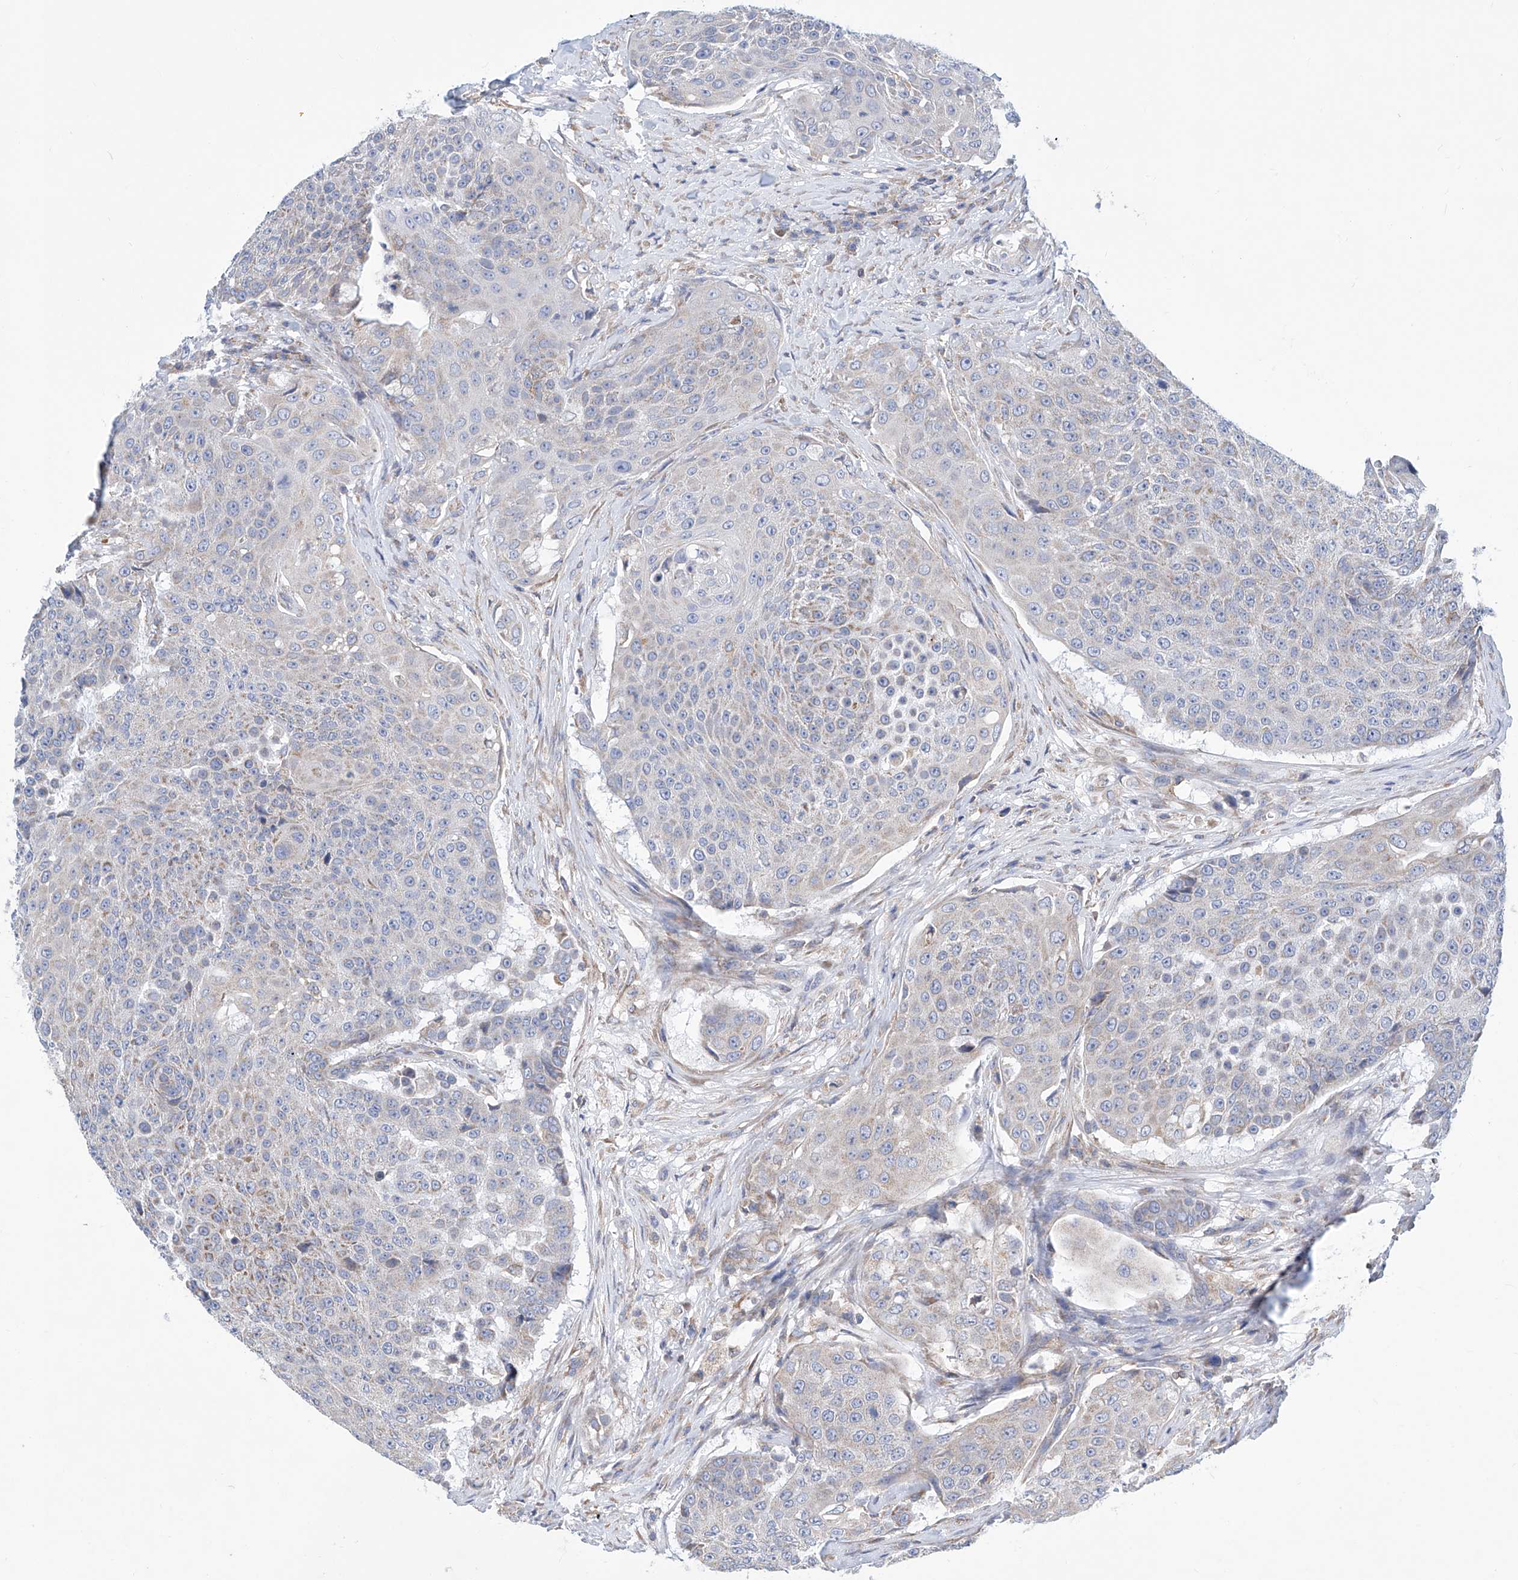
{"staining": {"intensity": "negative", "quantity": "none", "location": "none"}, "tissue": "urothelial cancer", "cell_type": "Tumor cells", "image_type": "cancer", "snomed": [{"axis": "morphology", "description": "Urothelial carcinoma, High grade"}, {"axis": "topography", "description": "Urinary bladder"}], "caption": "DAB immunohistochemical staining of urothelial cancer demonstrates no significant positivity in tumor cells.", "gene": "MAD2L1", "patient": {"sex": "female", "age": 63}}